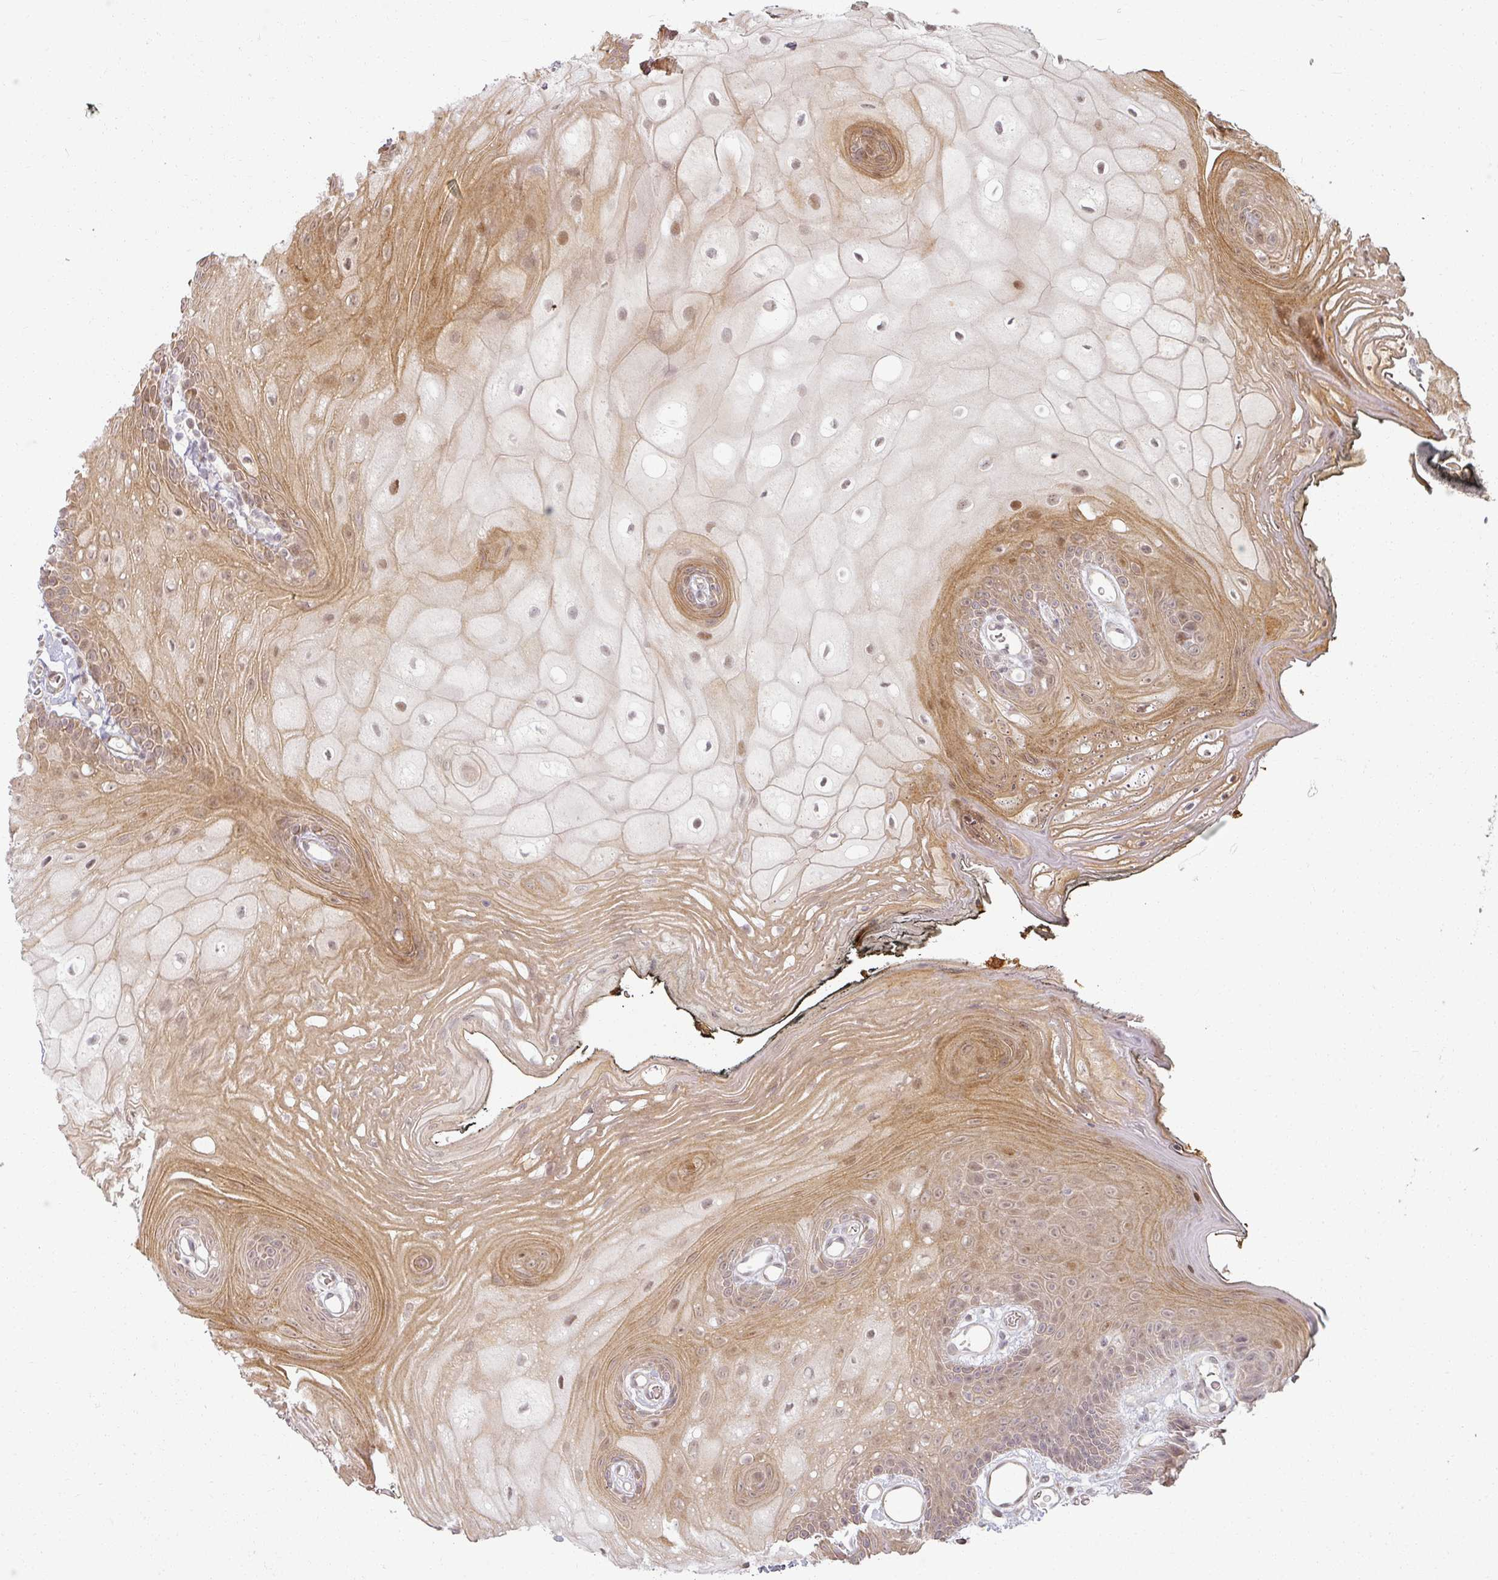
{"staining": {"intensity": "moderate", "quantity": ">75%", "location": "cytoplasmic/membranous,nuclear"}, "tissue": "oral mucosa", "cell_type": "Squamous epithelial cells", "image_type": "normal", "snomed": [{"axis": "morphology", "description": "Normal tissue, NOS"}, {"axis": "morphology", "description": "Squamous cell carcinoma, NOS"}, {"axis": "topography", "description": "Oral tissue"}, {"axis": "topography", "description": "Head-Neck"}], "caption": "IHC histopathology image of normal oral mucosa: human oral mucosa stained using immunohistochemistry (IHC) shows medium levels of moderate protein expression localized specifically in the cytoplasmic/membranous,nuclear of squamous epithelial cells, appearing as a cytoplasmic/membranous,nuclear brown color.", "gene": "MED19", "patient": {"sex": "female", "age": 81}}